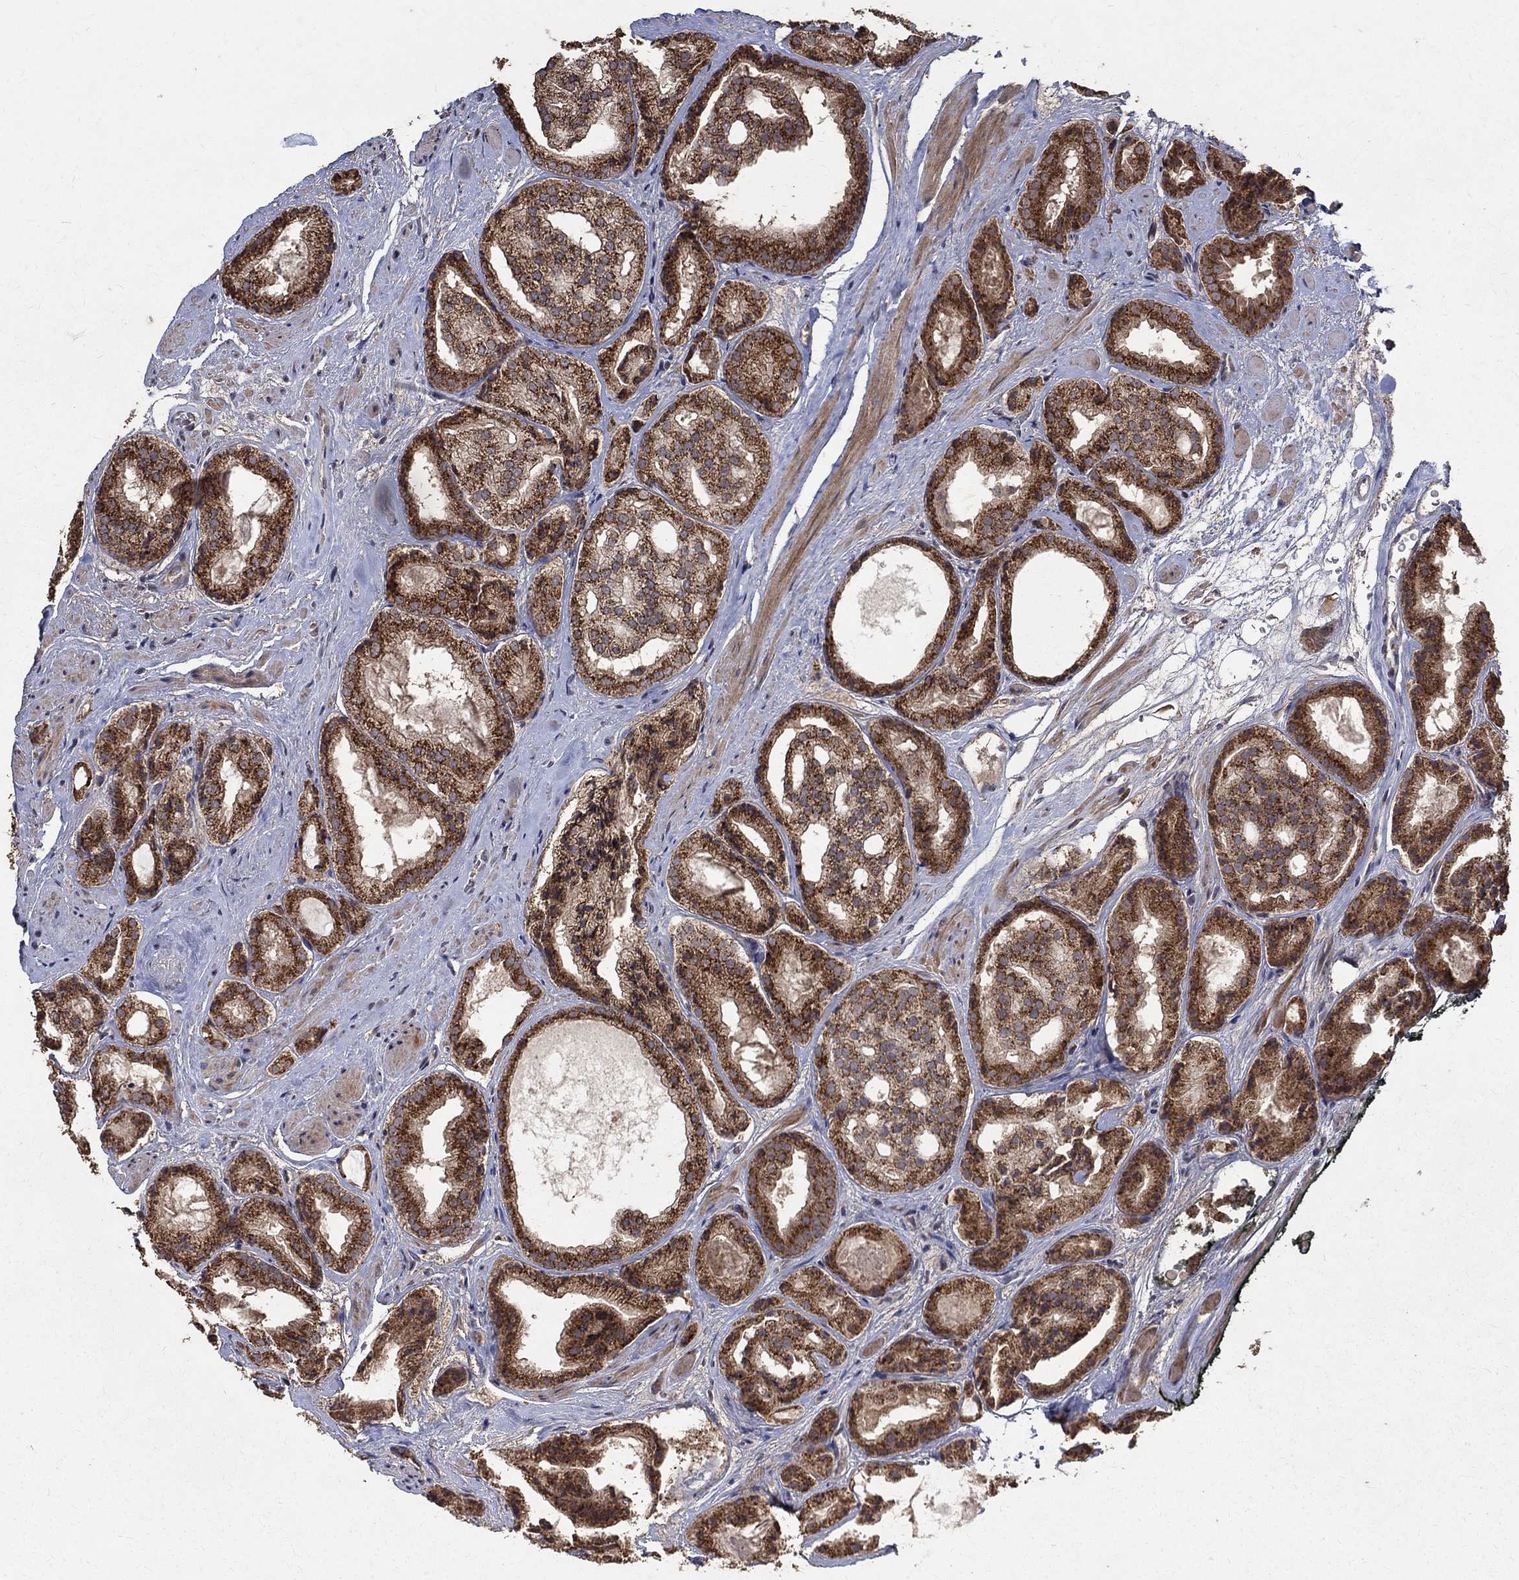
{"staining": {"intensity": "strong", "quantity": "25%-75%", "location": "cytoplasmic/membranous"}, "tissue": "prostate cancer", "cell_type": "Tumor cells", "image_type": "cancer", "snomed": [{"axis": "morphology", "description": "Adenocarcinoma, Low grade"}, {"axis": "topography", "description": "Prostate"}], "caption": "Immunohistochemical staining of human prostate low-grade adenocarcinoma reveals high levels of strong cytoplasmic/membranous staining in about 25%-75% of tumor cells. The staining was performed using DAB (3,3'-diaminobenzidine) to visualize the protein expression in brown, while the nuclei were stained in blue with hematoxylin (Magnification: 20x).", "gene": "C17orf75", "patient": {"sex": "male", "age": 69}}